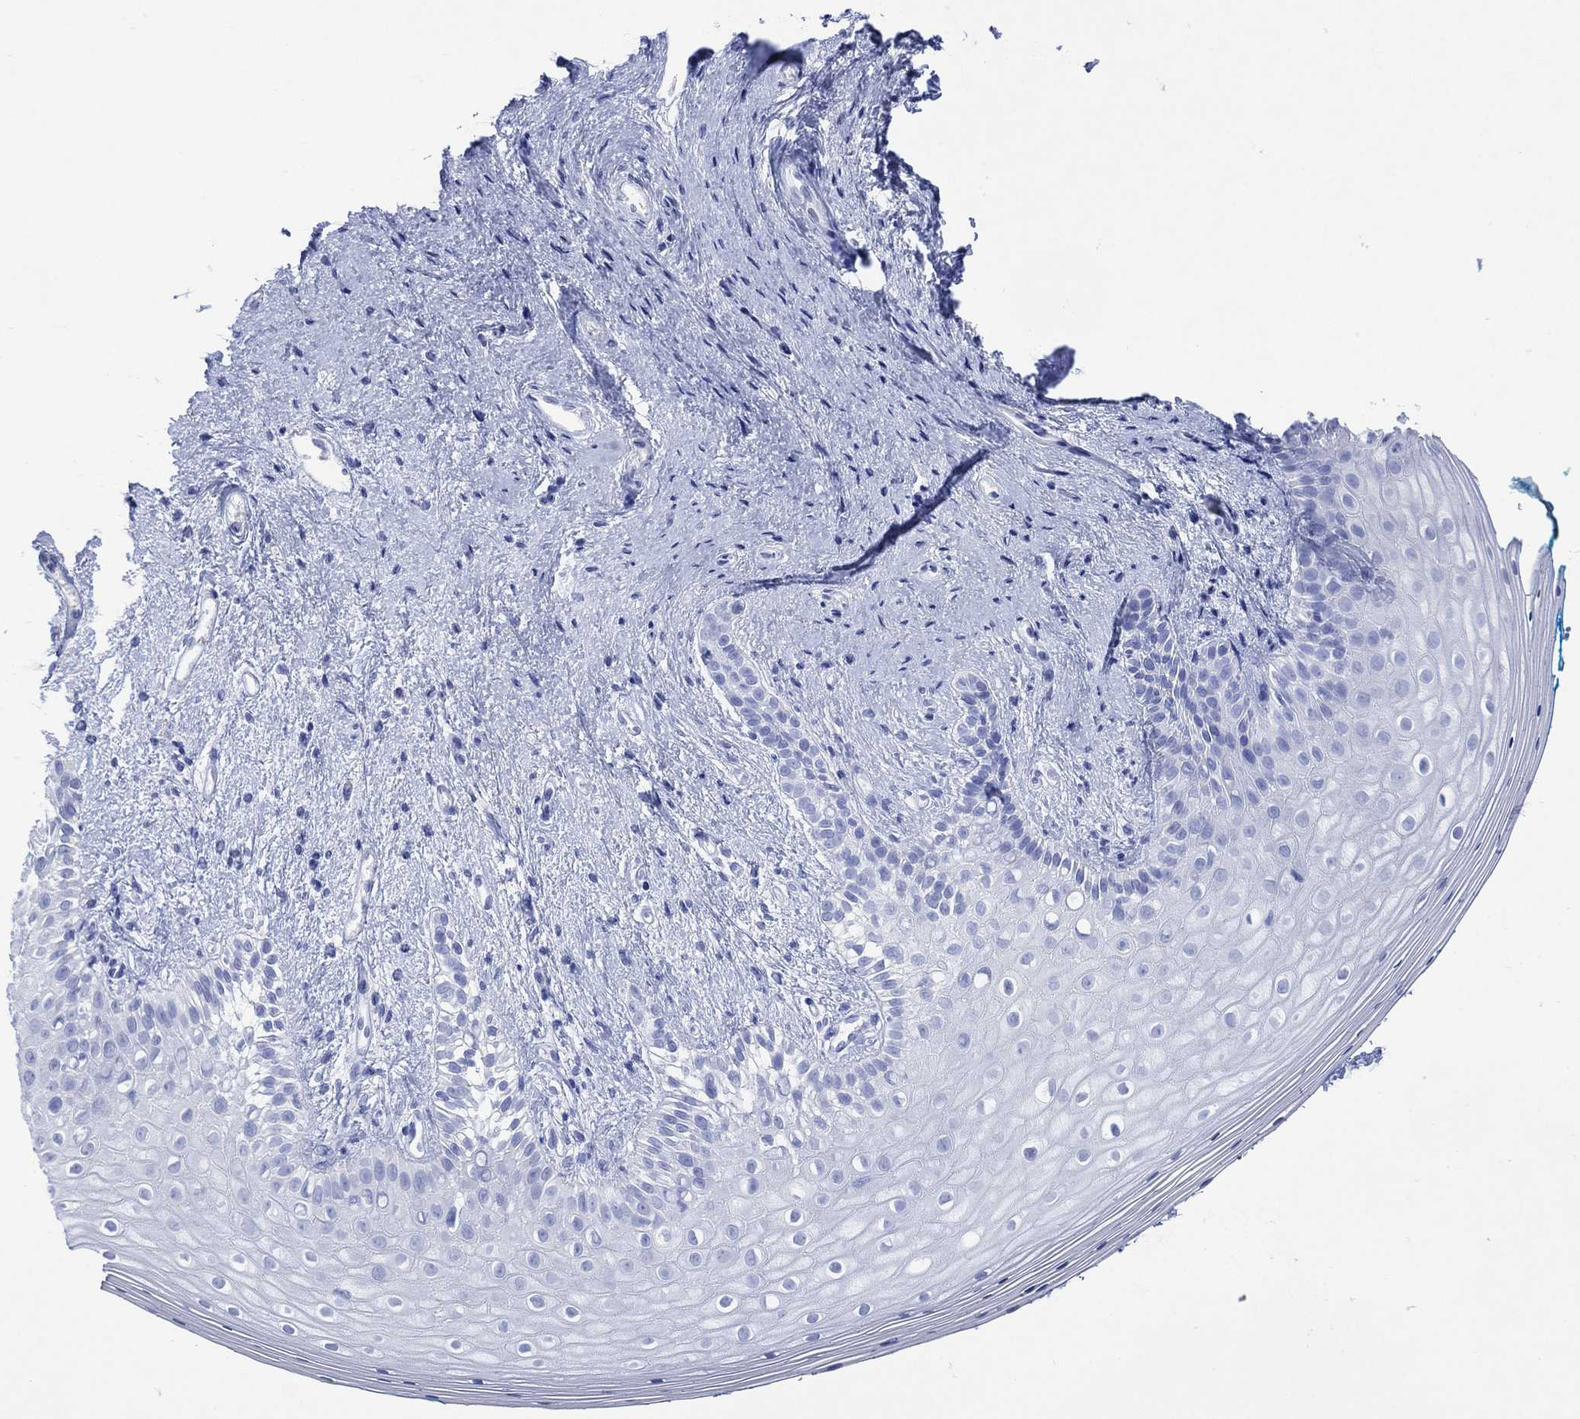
{"staining": {"intensity": "negative", "quantity": "none", "location": "none"}, "tissue": "vagina", "cell_type": "Squamous epithelial cells", "image_type": "normal", "snomed": [{"axis": "morphology", "description": "Normal tissue, NOS"}, {"axis": "topography", "description": "Vagina"}], "caption": "Immunohistochemistry (IHC) micrograph of unremarkable vagina: human vagina stained with DAB (3,3'-diaminobenzidine) reveals no significant protein staining in squamous epithelial cells.", "gene": "SHCBP1L", "patient": {"sex": "female", "age": 47}}